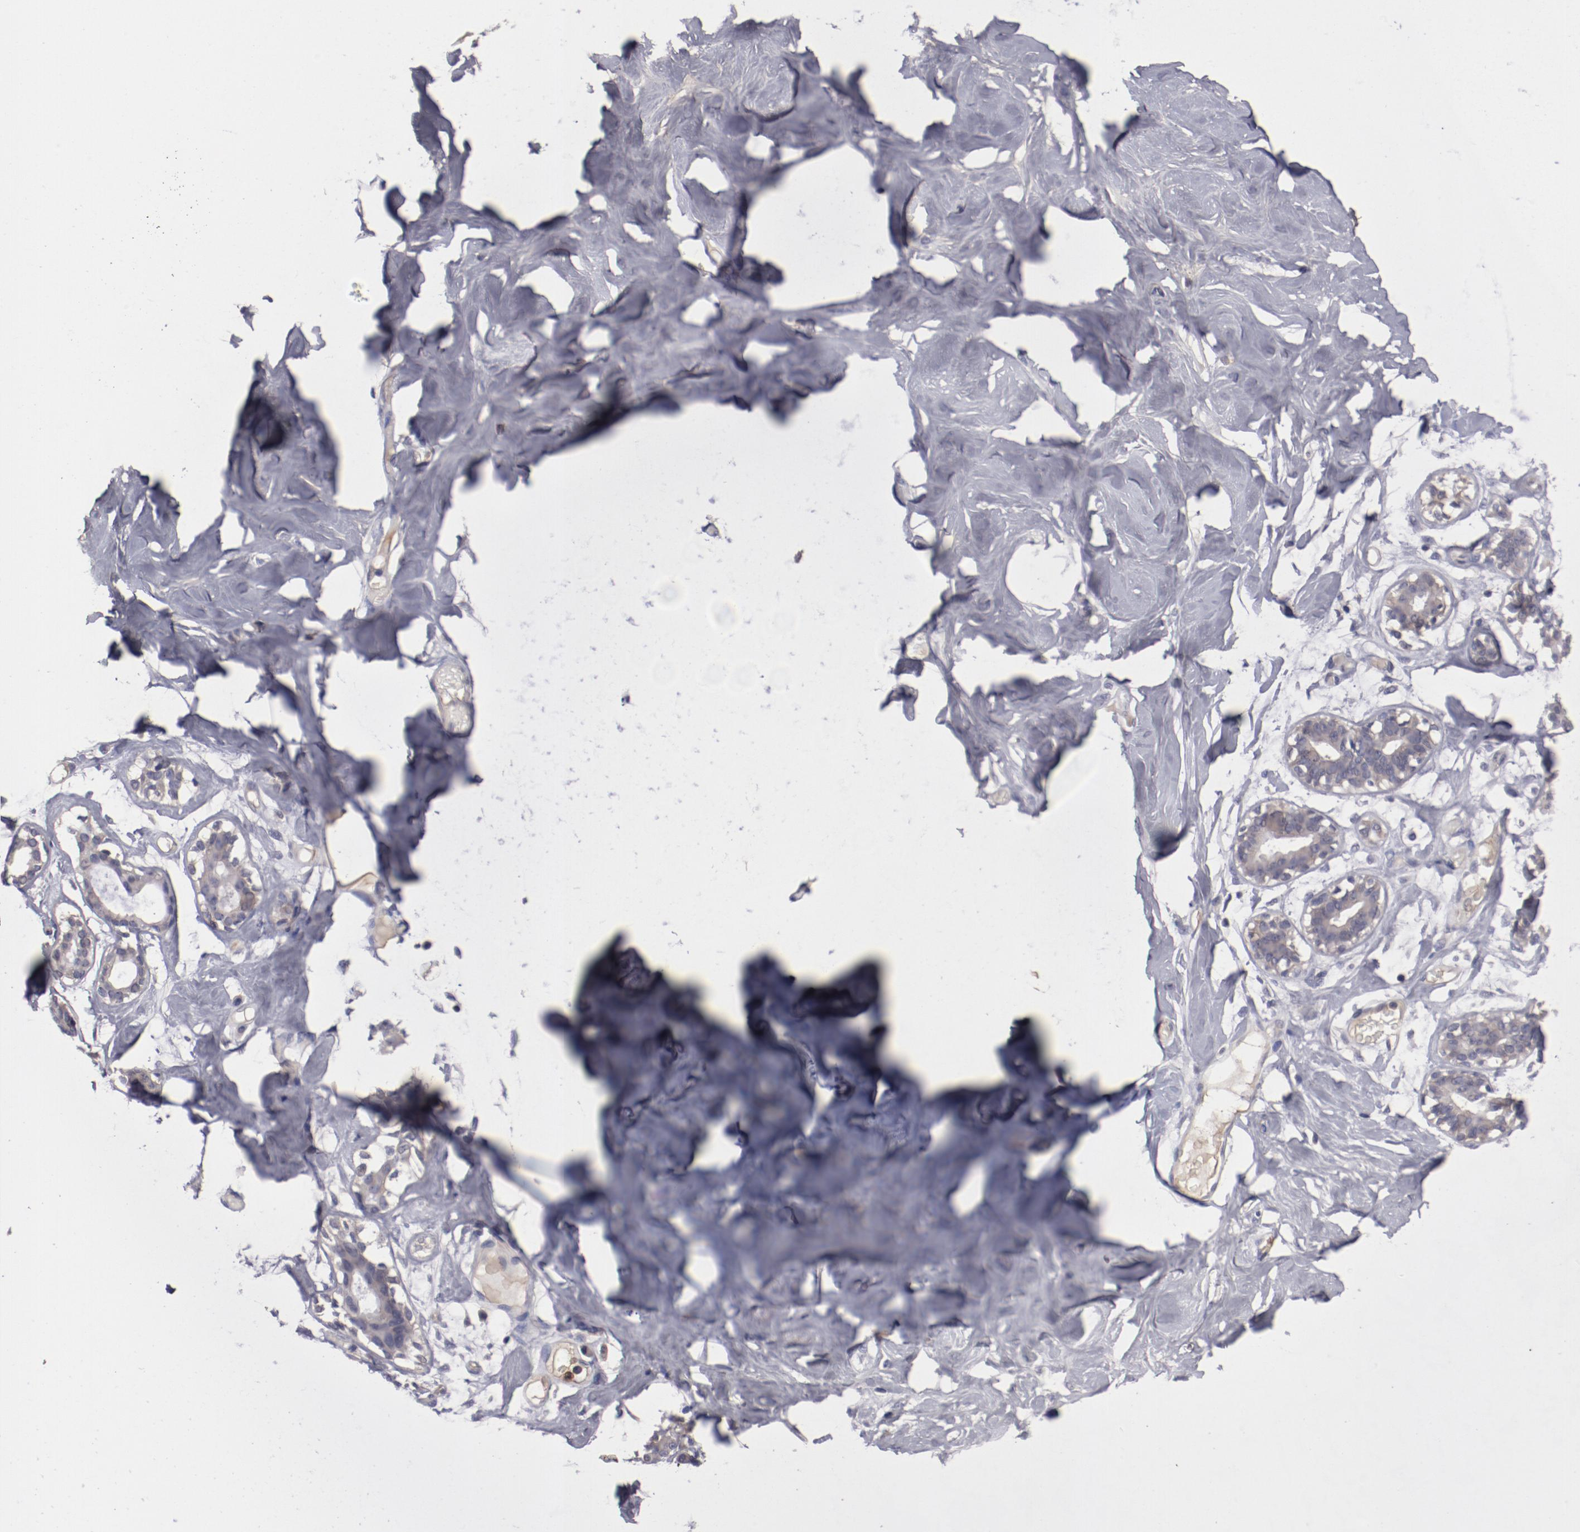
{"staining": {"intensity": "negative", "quantity": "none", "location": "none"}, "tissue": "breast", "cell_type": "Adipocytes", "image_type": "normal", "snomed": [{"axis": "morphology", "description": "Normal tissue, NOS"}, {"axis": "topography", "description": "Breast"}, {"axis": "topography", "description": "Soft tissue"}], "caption": "High magnification brightfield microscopy of unremarkable breast stained with DAB (brown) and counterstained with hematoxylin (blue): adipocytes show no significant positivity. (Brightfield microscopy of DAB (3,3'-diaminobenzidine) immunohistochemistry (IHC) at high magnification).", "gene": "CP", "patient": {"sex": "female", "age": 25}}